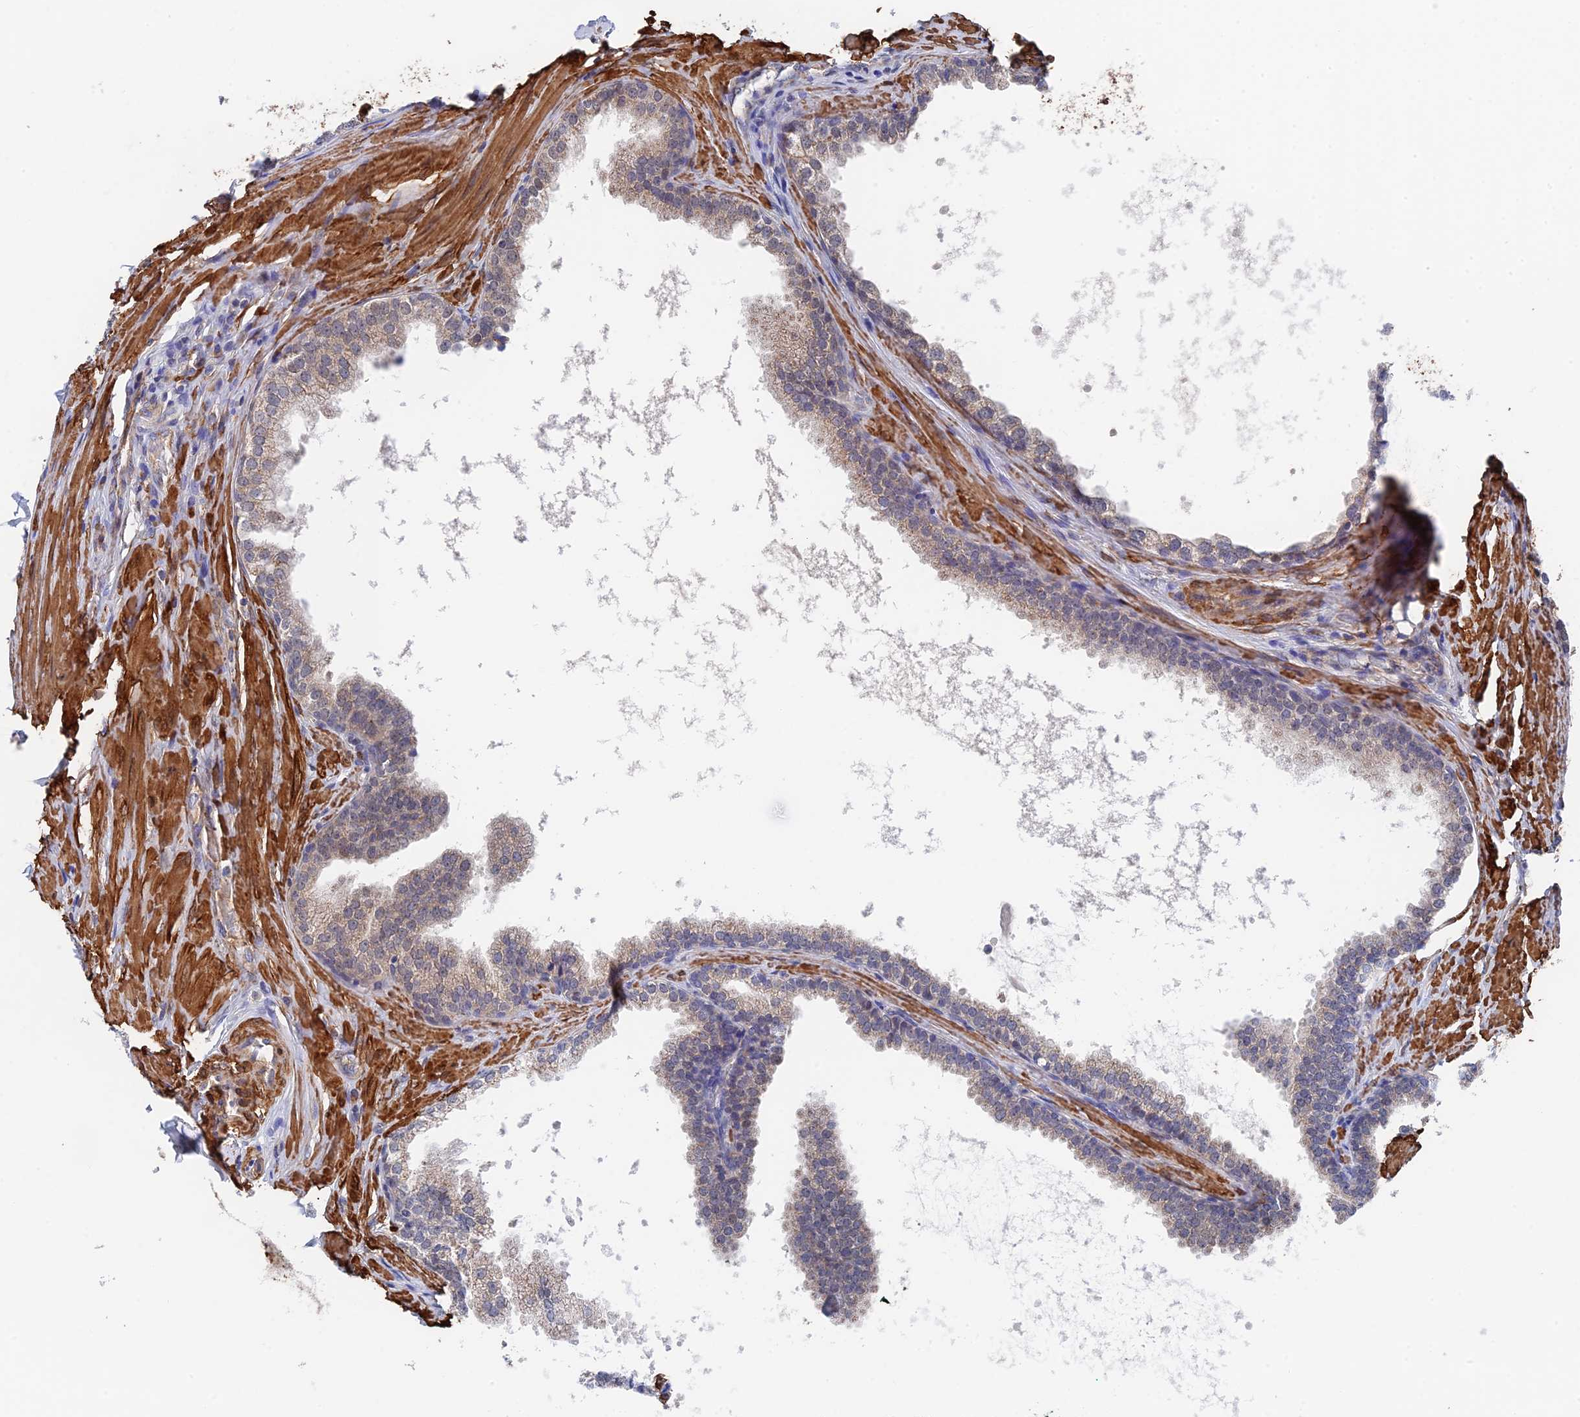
{"staining": {"intensity": "moderate", "quantity": "25%-75%", "location": "cytoplasmic/membranous"}, "tissue": "prostate", "cell_type": "Glandular cells", "image_type": "normal", "snomed": [{"axis": "morphology", "description": "Normal tissue, NOS"}, {"axis": "topography", "description": "Prostate"}], "caption": "IHC staining of unremarkable prostate, which exhibits medium levels of moderate cytoplasmic/membranous staining in approximately 25%-75% of glandular cells indicating moderate cytoplasmic/membranous protein expression. The staining was performed using DAB (brown) for protein detection and nuclei were counterstained in hematoxylin (blue).", "gene": "ZNF320", "patient": {"sex": "male", "age": 60}}